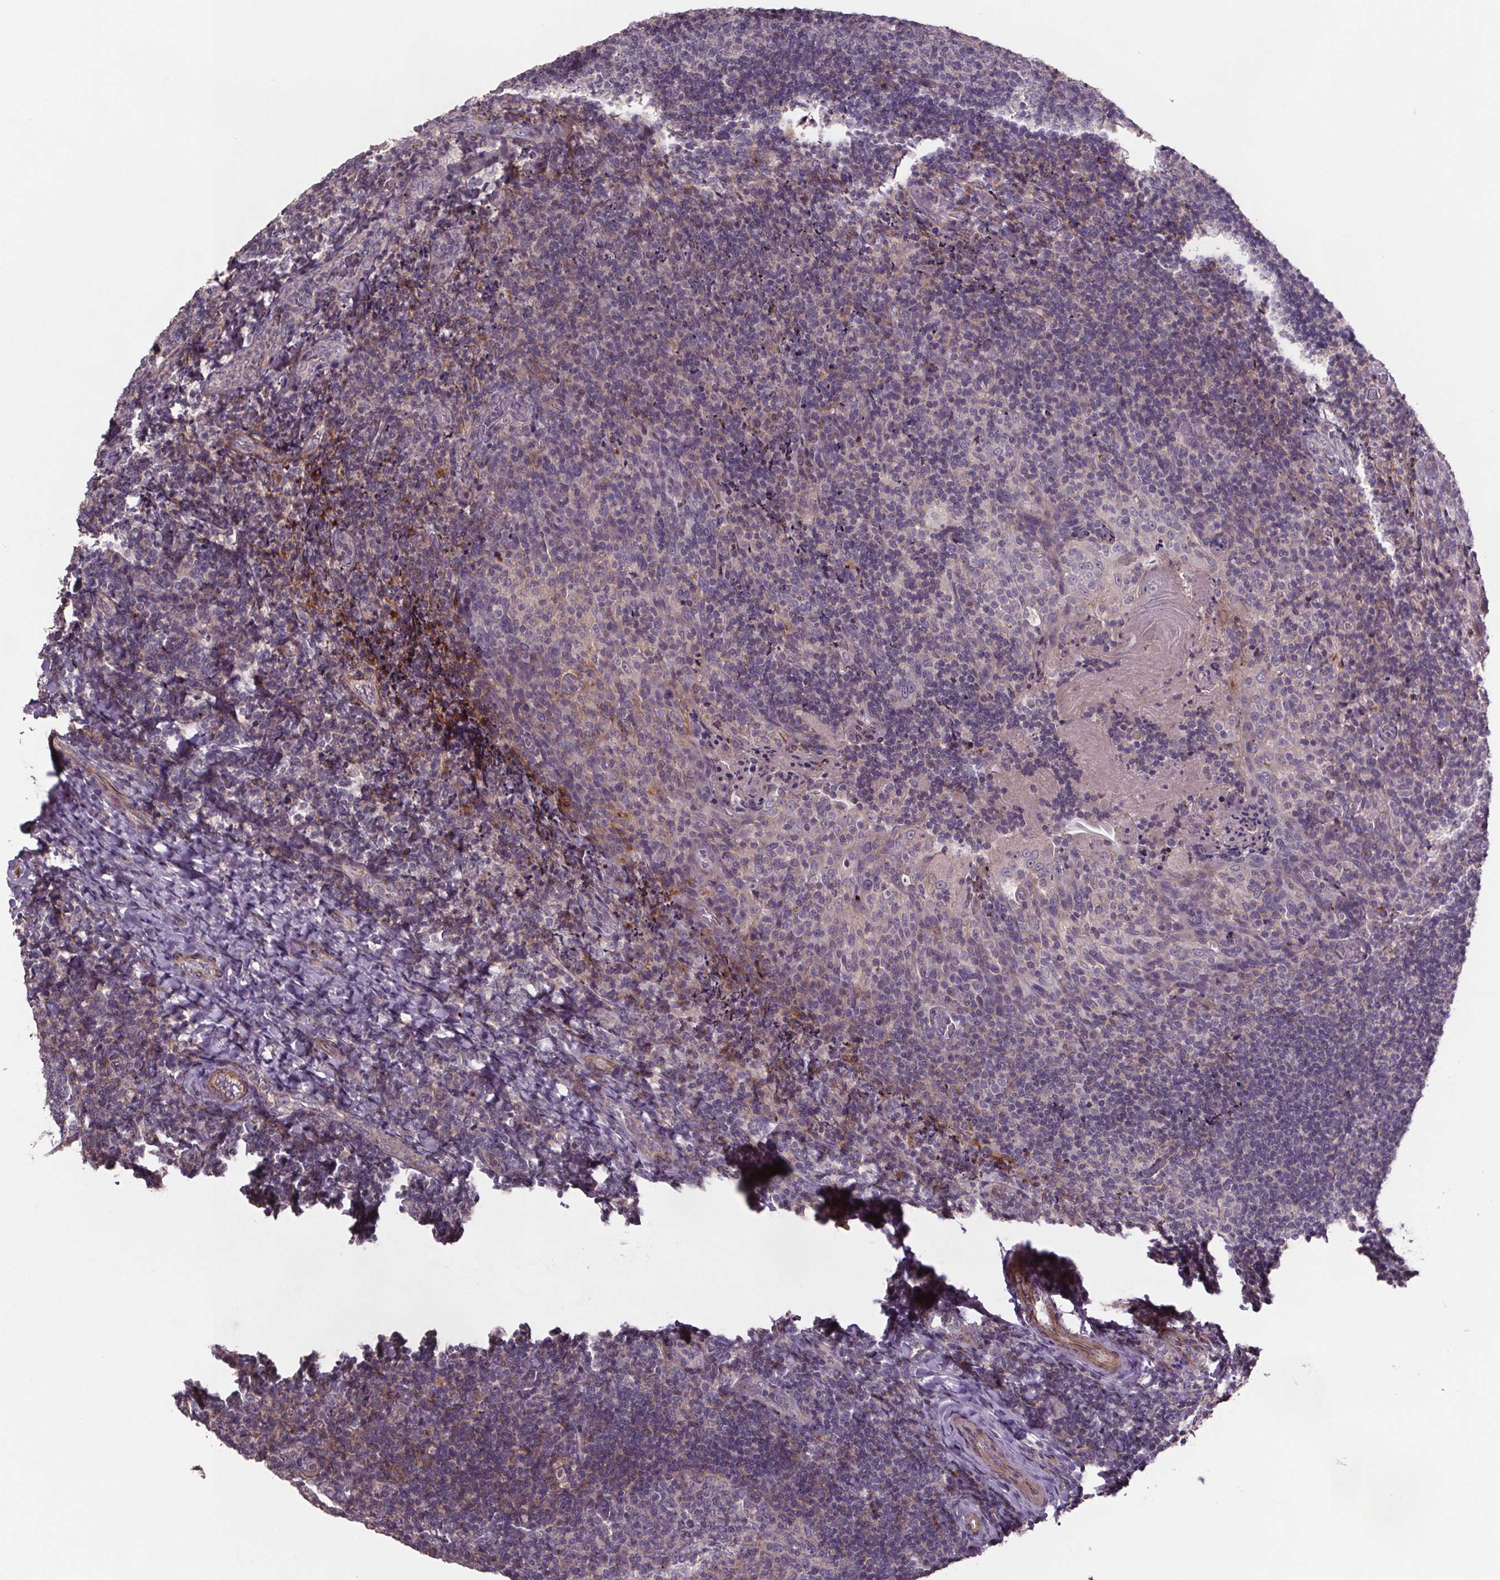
{"staining": {"intensity": "weak", "quantity": "<25%", "location": "cytoplasmic/membranous"}, "tissue": "tonsil", "cell_type": "Germinal center cells", "image_type": "normal", "snomed": [{"axis": "morphology", "description": "Normal tissue, NOS"}, {"axis": "topography", "description": "Tonsil"}], "caption": "Germinal center cells are negative for brown protein staining in normal tonsil. (DAB IHC visualized using brightfield microscopy, high magnification).", "gene": "CLN3", "patient": {"sex": "female", "age": 10}}